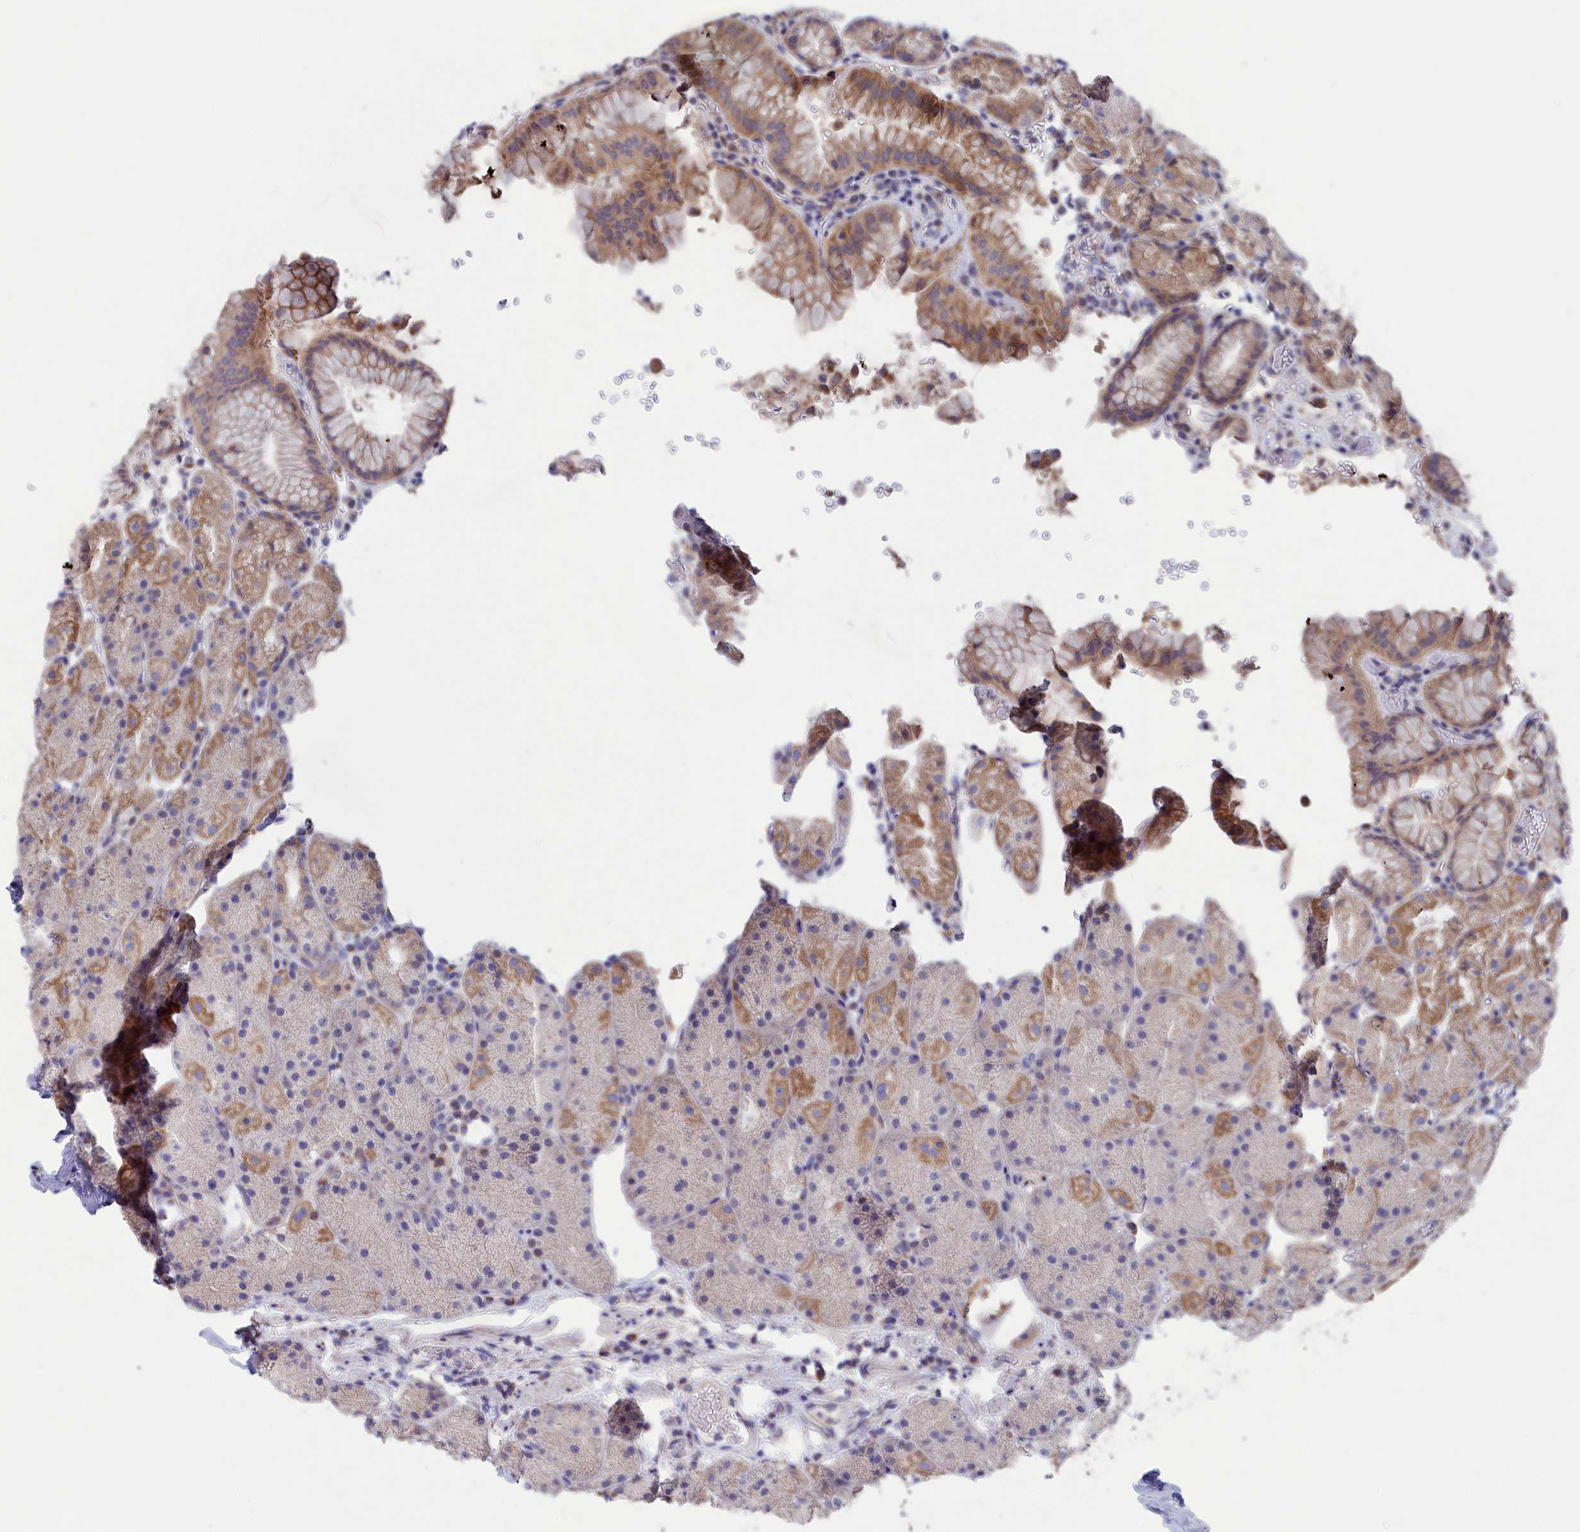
{"staining": {"intensity": "moderate", "quantity": "25%-75%", "location": "cytoplasmic/membranous"}, "tissue": "stomach", "cell_type": "Glandular cells", "image_type": "normal", "snomed": [{"axis": "morphology", "description": "Normal tissue, NOS"}, {"axis": "topography", "description": "Stomach, upper"}, {"axis": "topography", "description": "Stomach, lower"}], "caption": "Immunohistochemistry (IHC) micrograph of normal human stomach stained for a protein (brown), which displays medium levels of moderate cytoplasmic/membranous staining in approximately 25%-75% of glandular cells.", "gene": "PRDM12", "patient": {"sex": "male", "age": 67}}